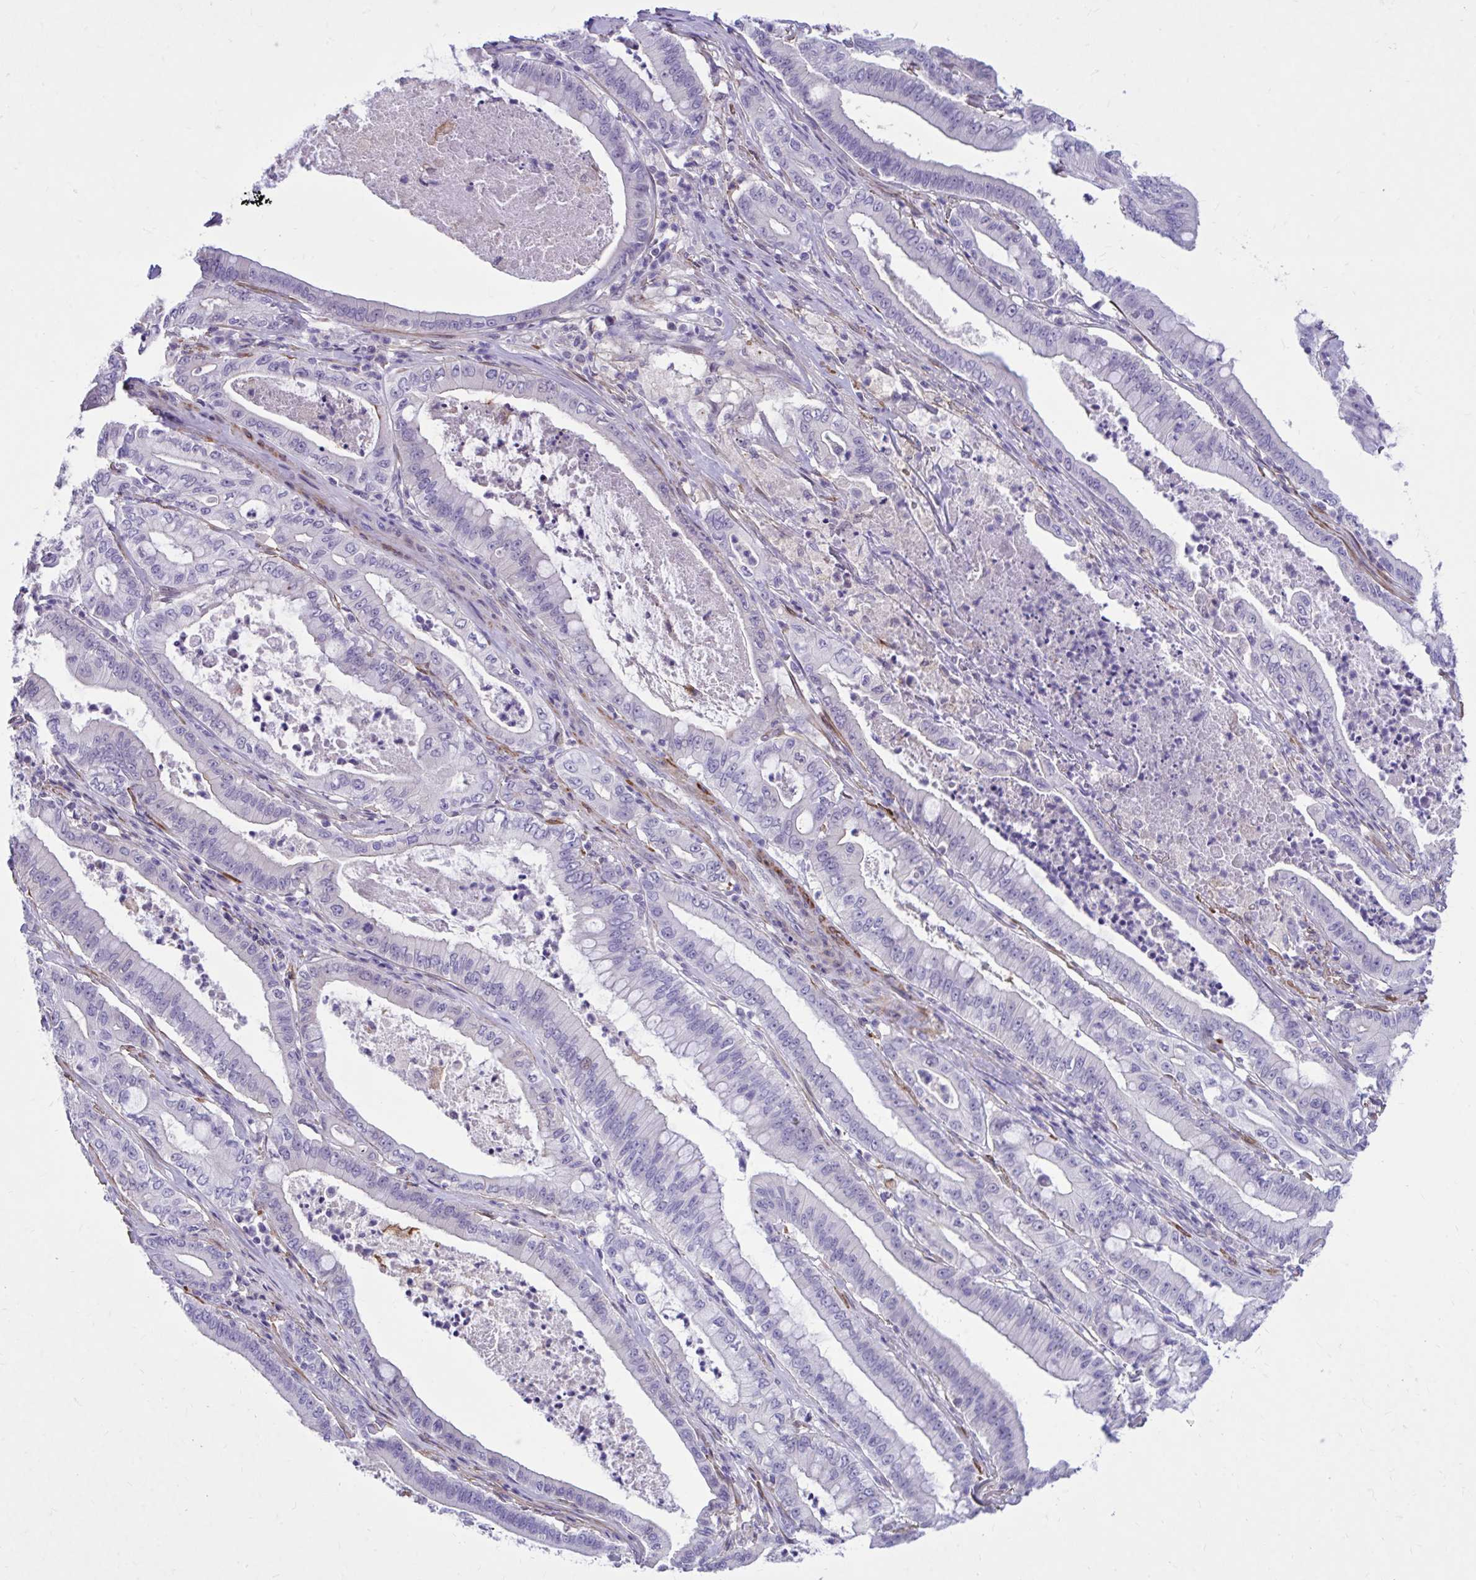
{"staining": {"intensity": "negative", "quantity": "none", "location": "none"}, "tissue": "pancreatic cancer", "cell_type": "Tumor cells", "image_type": "cancer", "snomed": [{"axis": "morphology", "description": "Adenocarcinoma, NOS"}, {"axis": "topography", "description": "Pancreas"}], "caption": "This is an immunohistochemistry histopathology image of human pancreatic cancer. There is no staining in tumor cells.", "gene": "ZBTB25", "patient": {"sex": "male", "age": 71}}